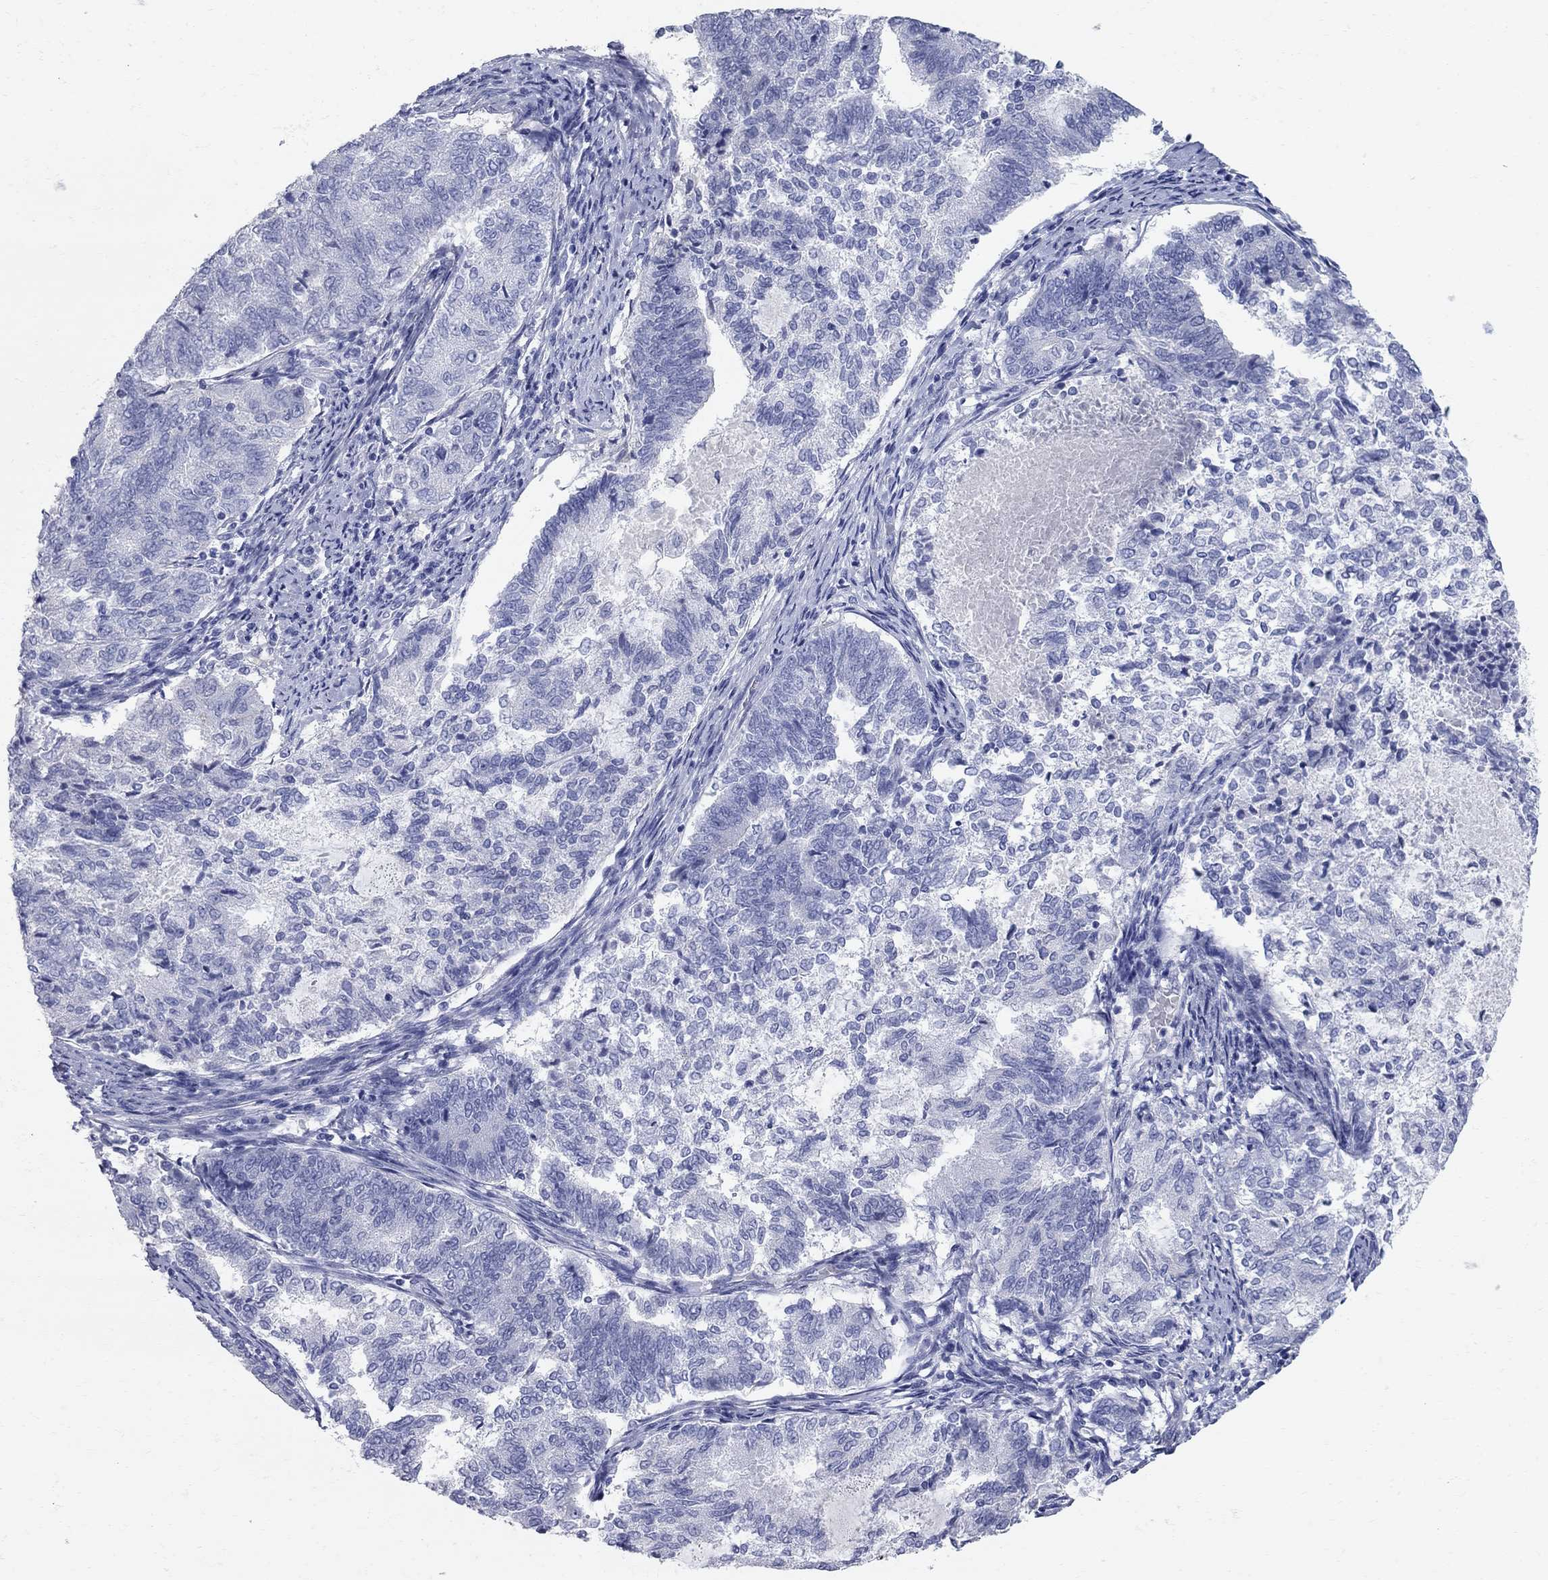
{"staining": {"intensity": "negative", "quantity": "none", "location": "none"}, "tissue": "endometrial cancer", "cell_type": "Tumor cells", "image_type": "cancer", "snomed": [{"axis": "morphology", "description": "Adenocarcinoma, NOS"}, {"axis": "topography", "description": "Endometrium"}], "caption": "Histopathology image shows no protein staining in tumor cells of endometrial cancer (adenocarcinoma) tissue.", "gene": "AOX1", "patient": {"sex": "female", "age": 65}}